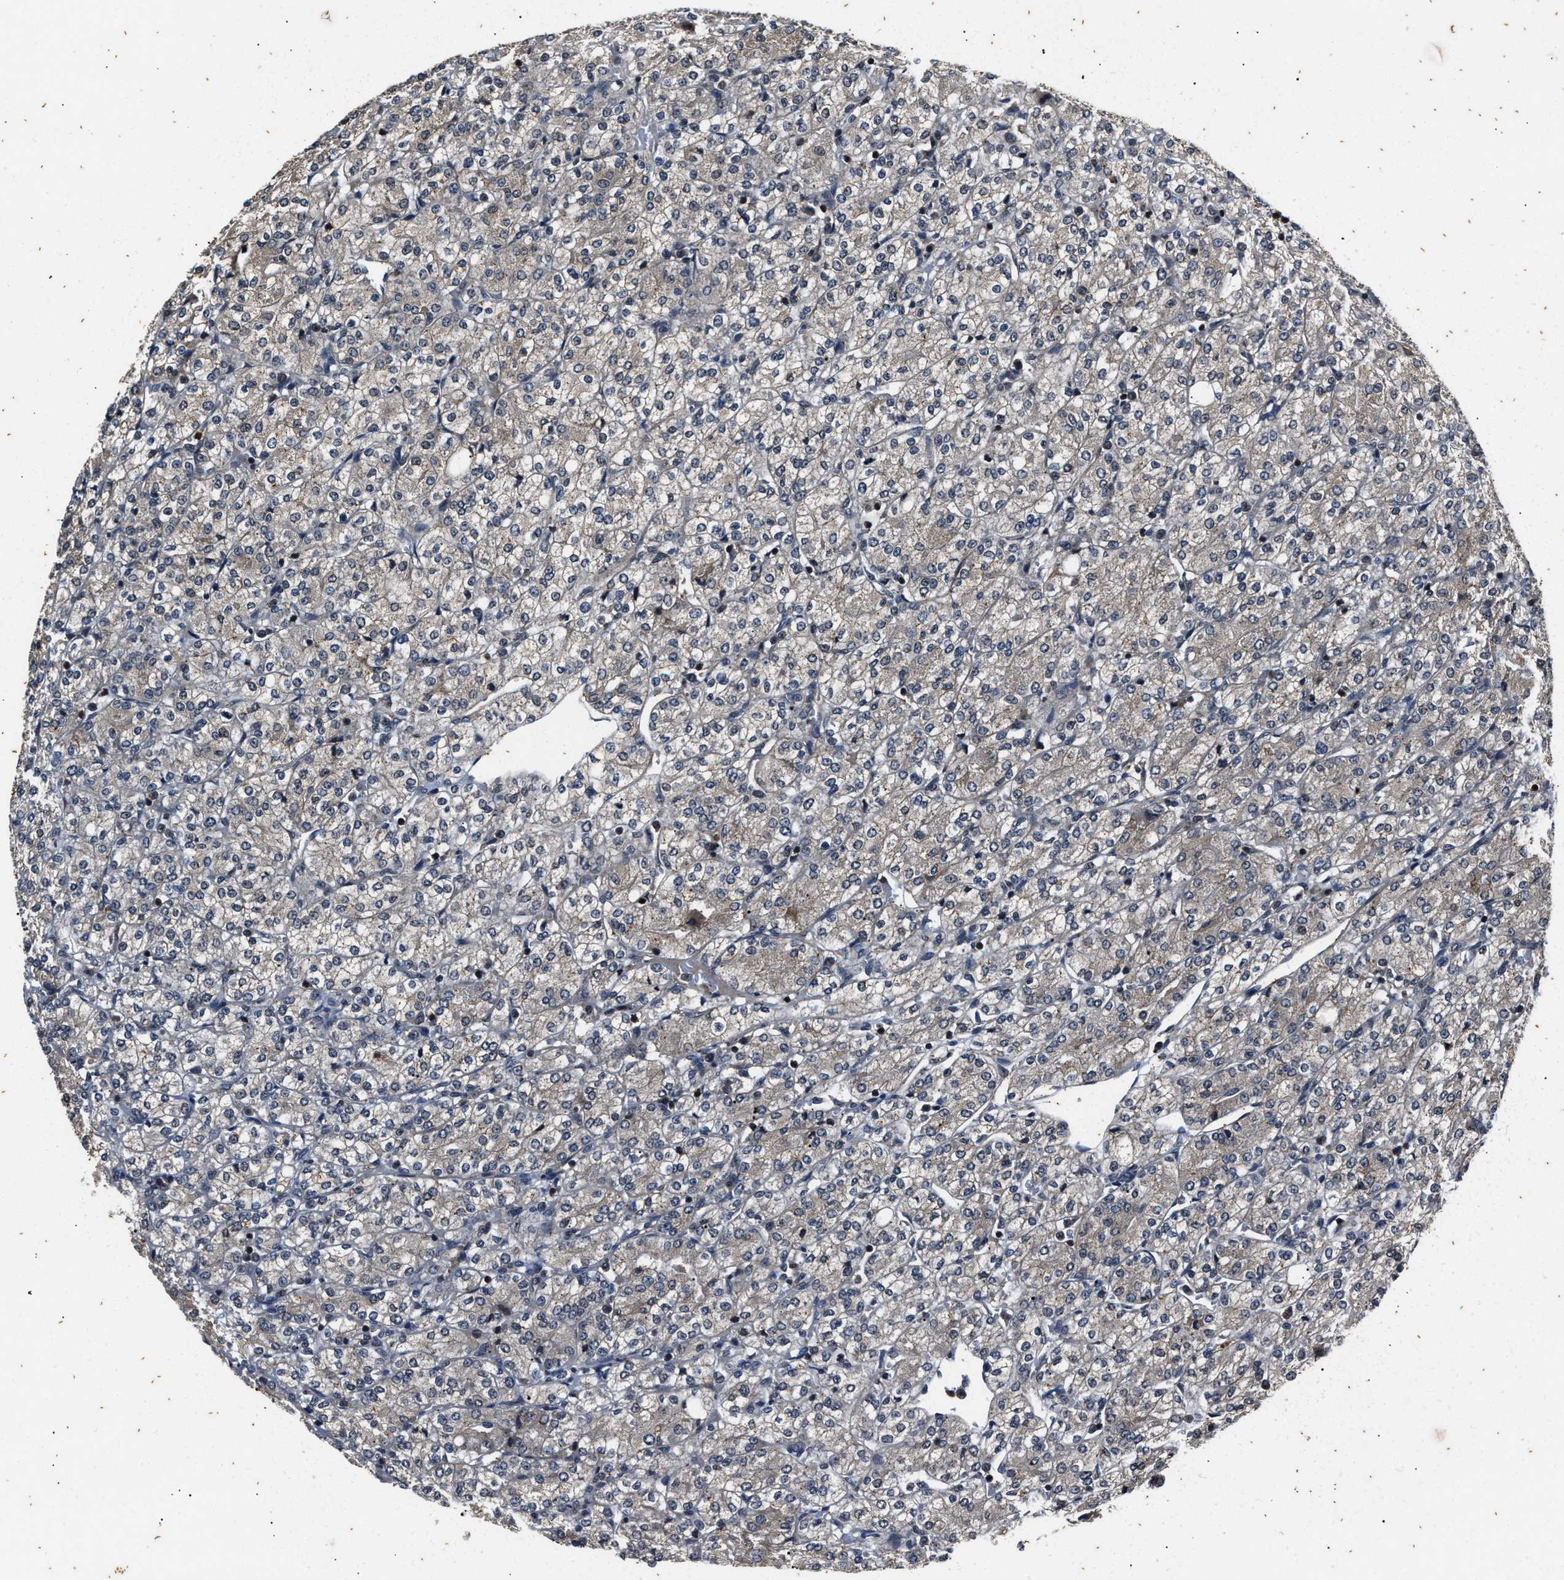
{"staining": {"intensity": "weak", "quantity": "<25%", "location": "cytoplasmic/membranous"}, "tissue": "renal cancer", "cell_type": "Tumor cells", "image_type": "cancer", "snomed": [{"axis": "morphology", "description": "Adenocarcinoma, NOS"}, {"axis": "topography", "description": "Kidney"}], "caption": "This micrograph is of adenocarcinoma (renal) stained with immunohistochemistry to label a protein in brown with the nuclei are counter-stained blue. There is no expression in tumor cells.", "gene": "PTPN7", "patient": {"sex": "male", "age": 77}}